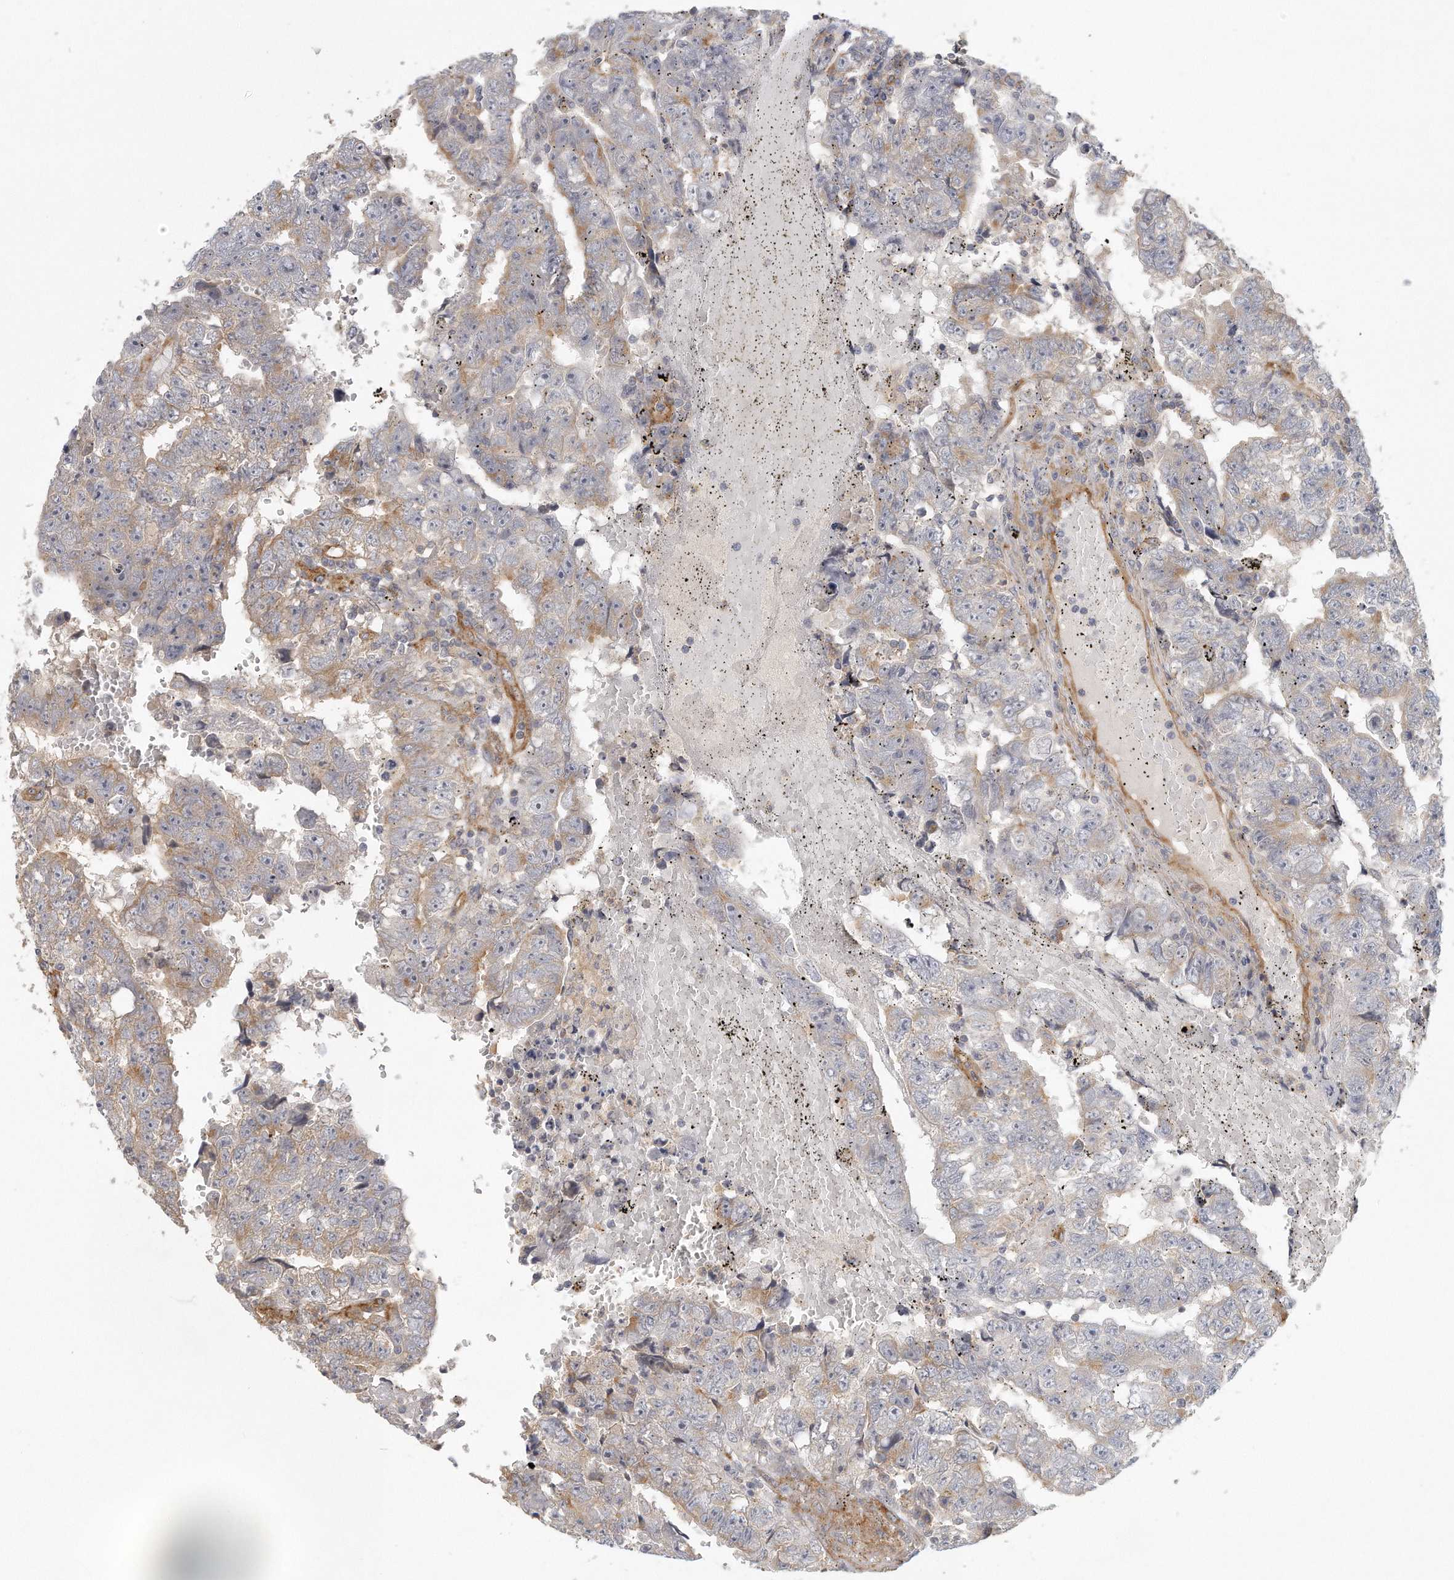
{"staining": {"intensity": "weak", "quantity": "25%-75%", "location": "cytoplasmic/membranous"}, "tissue": "testis cancer", "cell_type": "Tumor cells", "image_type": "cancer", "snomed": [{"axis": "morphology", "description": "Carcinoma, Embryonal, NOS"}, {"axis": "topography", "description": "Testis"}], "caption": "High-magnification brightfield microscopy of testis cancer (embryonal carcinoma) stained with DAB (3,3'-diaminobenzidine) (brown) and counterstained with hematoxylin (blue). tumor cells exhibit weak cytoplasmic/membranous expression is identified in about25%-75% of cells.", "gene": "MTERF4", "patient": {"sex": "male", "age": 25}}